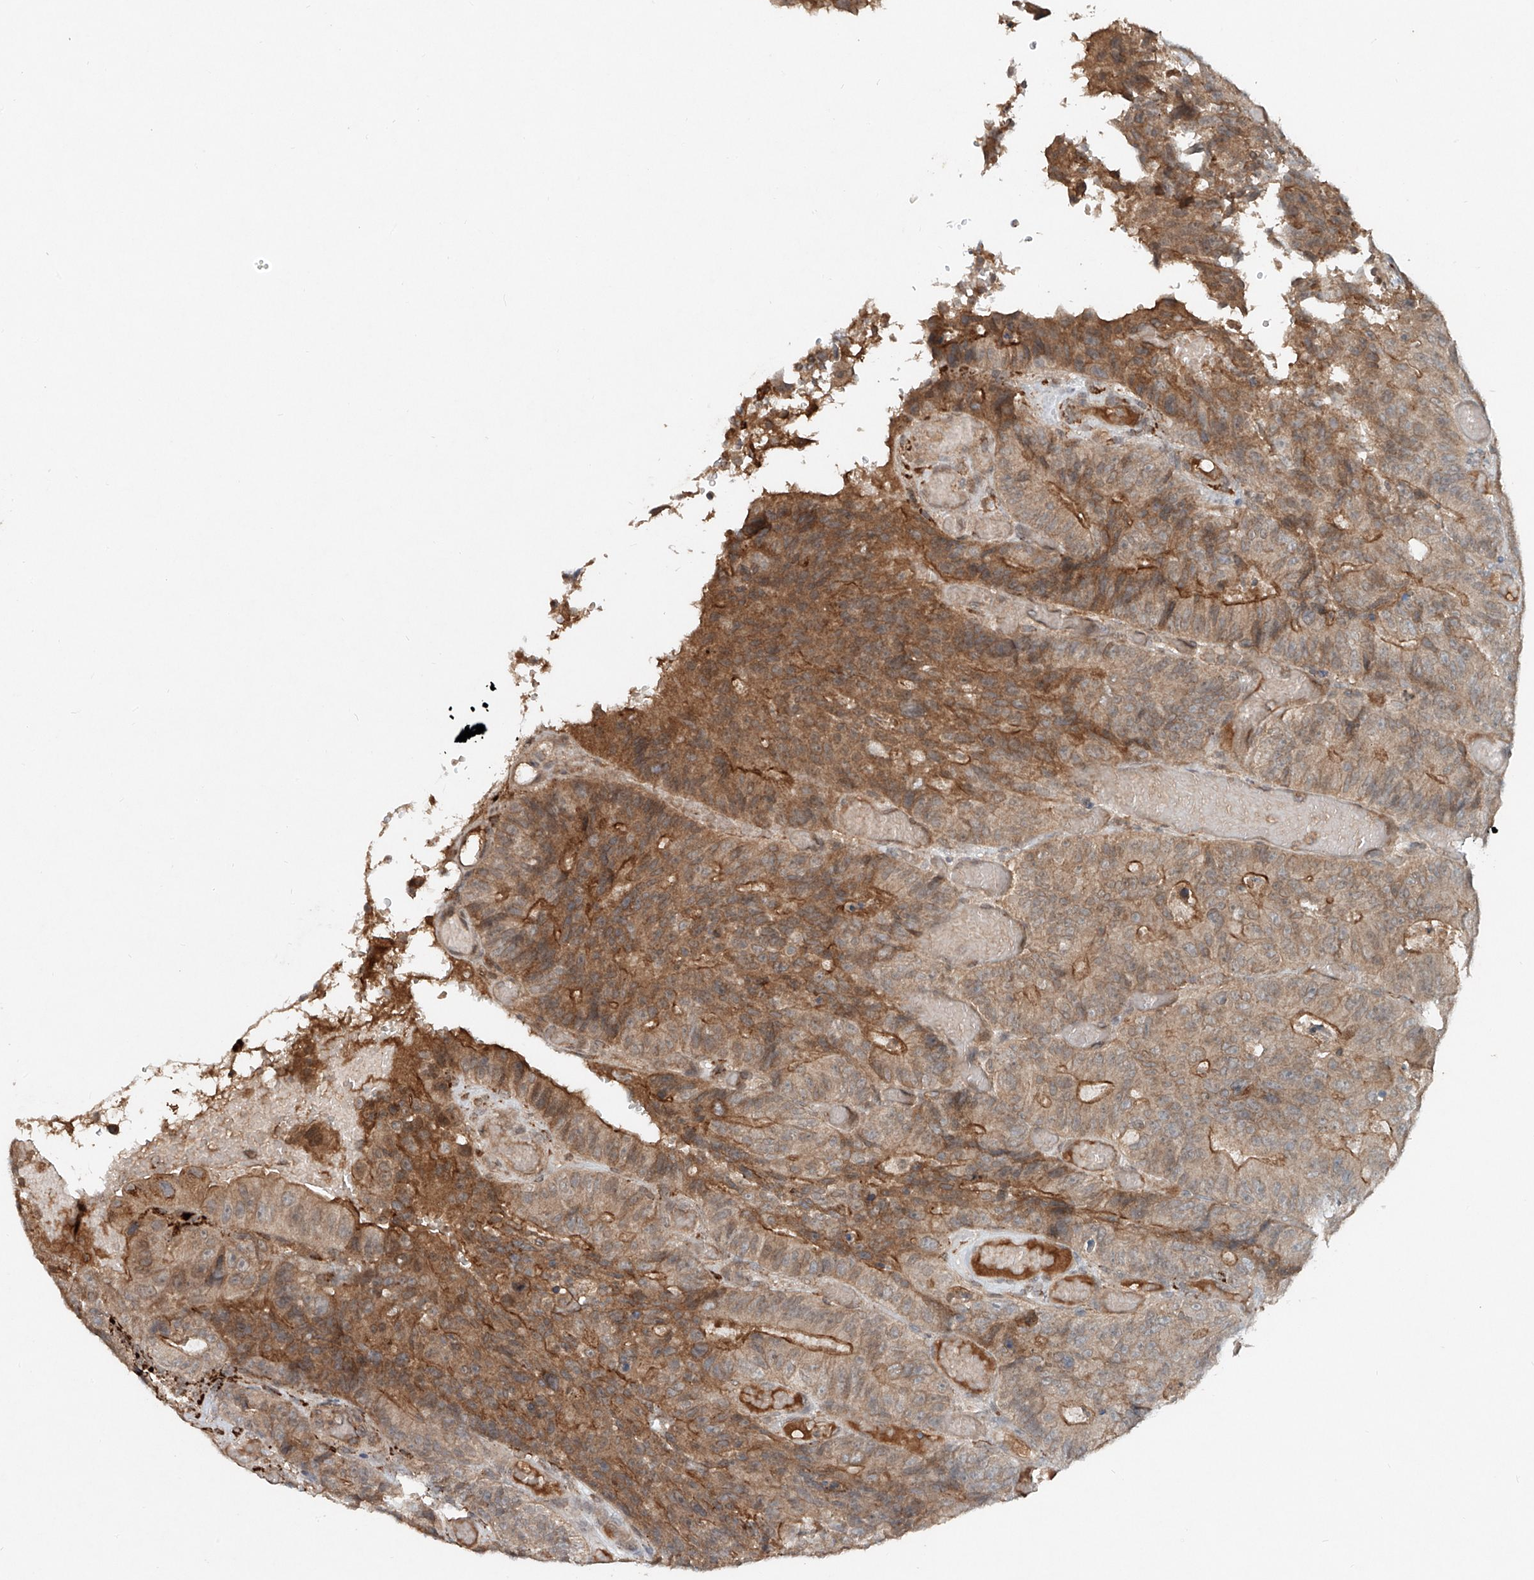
{"staining": {"intensity": "moderate", "quantity": ">75%", "location": "cytoplasmic/membranous"}, "tissue": "colorectal cancer", "cell_type": "Tumor cells", "image_type": "cancer", "snomed": [{"axis": "morphology", "description": "Adenocarcinoma, NOS"}, {"axis": "topography", "description": "Colon"}], "caption": "About >75% of tumor cells in human adenocarcinoma (colorectal) exhibit moderate cytoplasmic/membranous protein expression as visualized by brown immunohistochemical staining.", "gene": "IER5", "patient": {"sex": "male", "age": 87}}